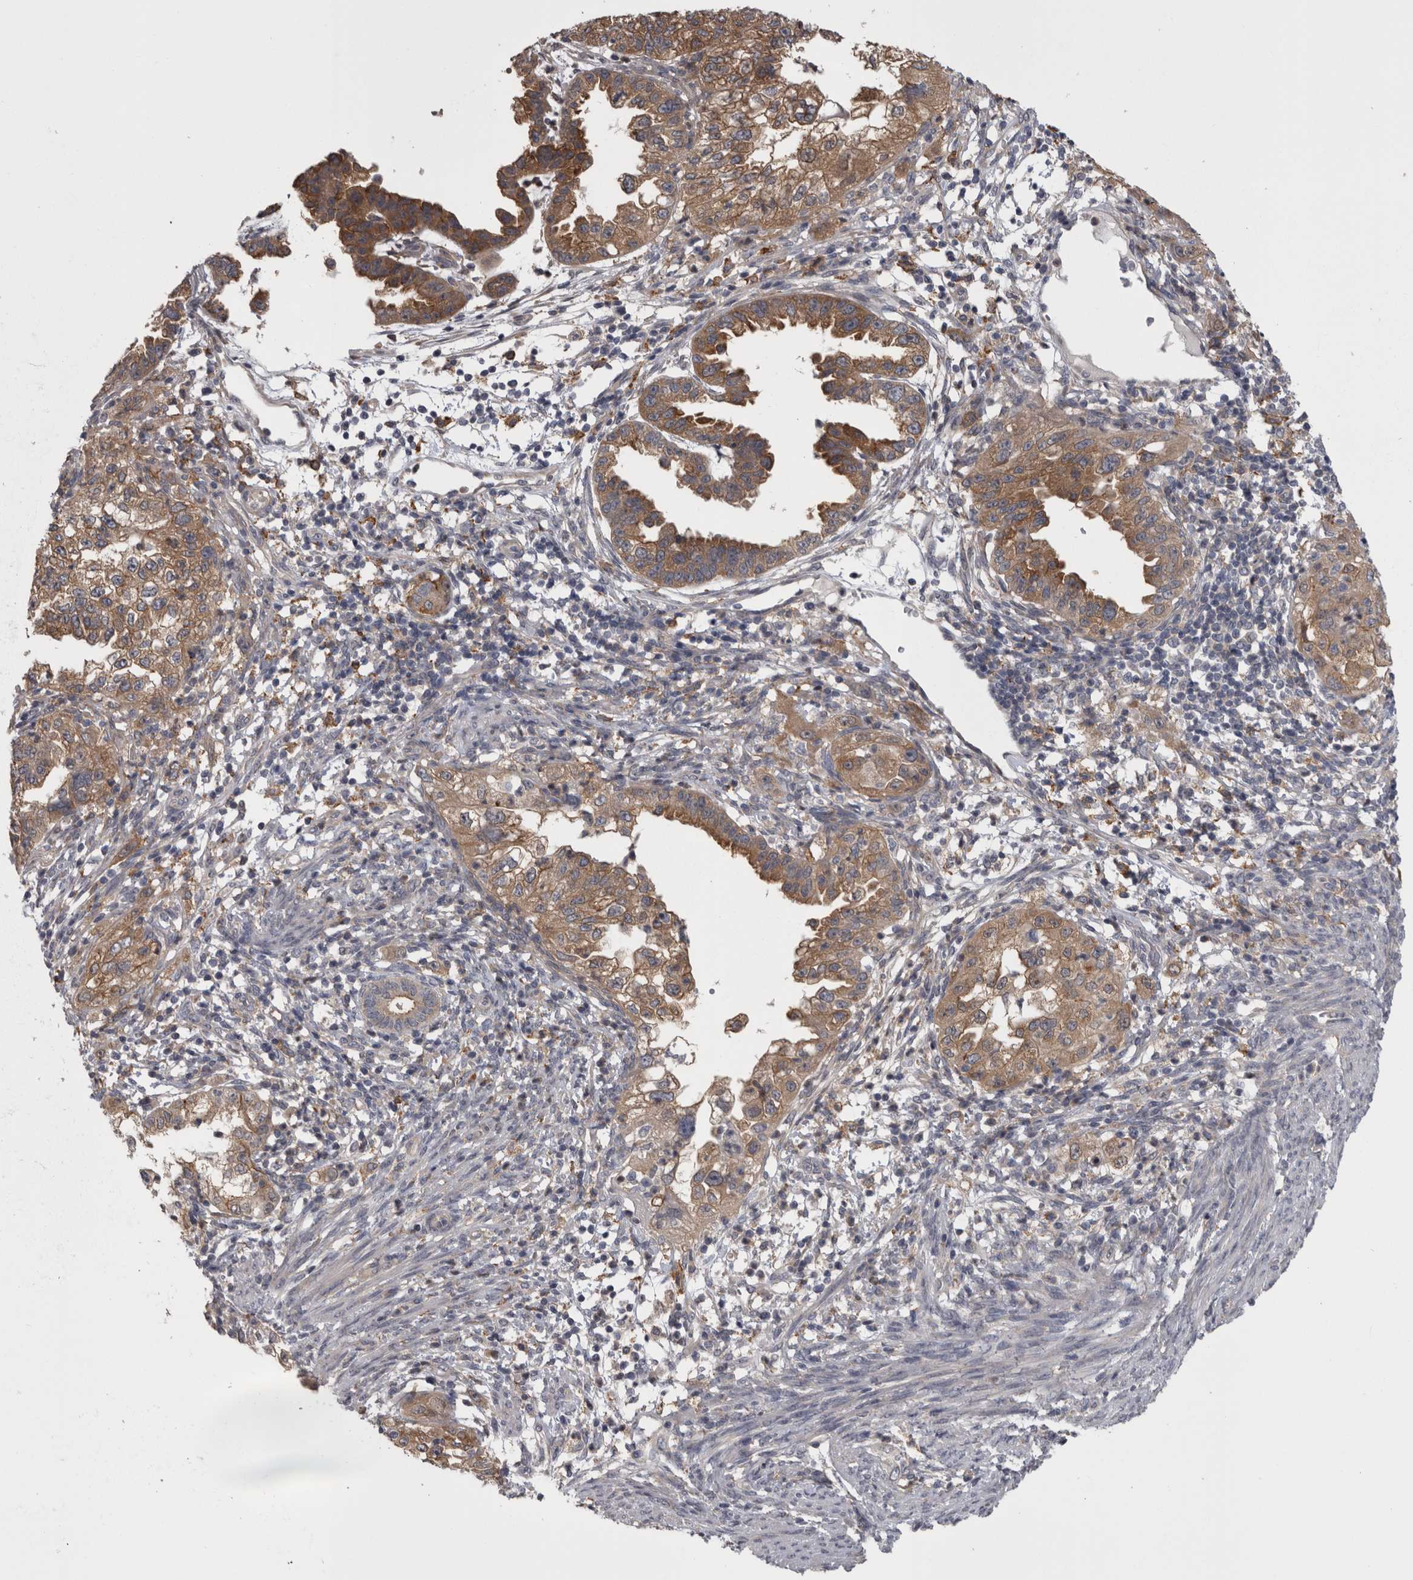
{"staining": {"intensity": "moderate", "quantity": ">75%", "location": "cytoplasmic/membranous"}, "tissue": "endometrial cancer", "cell_type": "Tumor cells", "image_type": "cancer", "snomed": [{"axis": "morphology", "description": "Adenocarcinoma, NOS"}, {"axis": "topography", "description": "Endometrium"}], "caption": "This is a histology image of IHC staining of adenocarcinoma (endometrial), which shows moderate expression in the cytoplasmic/membranous of tumor cells.", "gene": "PRKCI", "patient": {"sex": "female", "age": 85}}